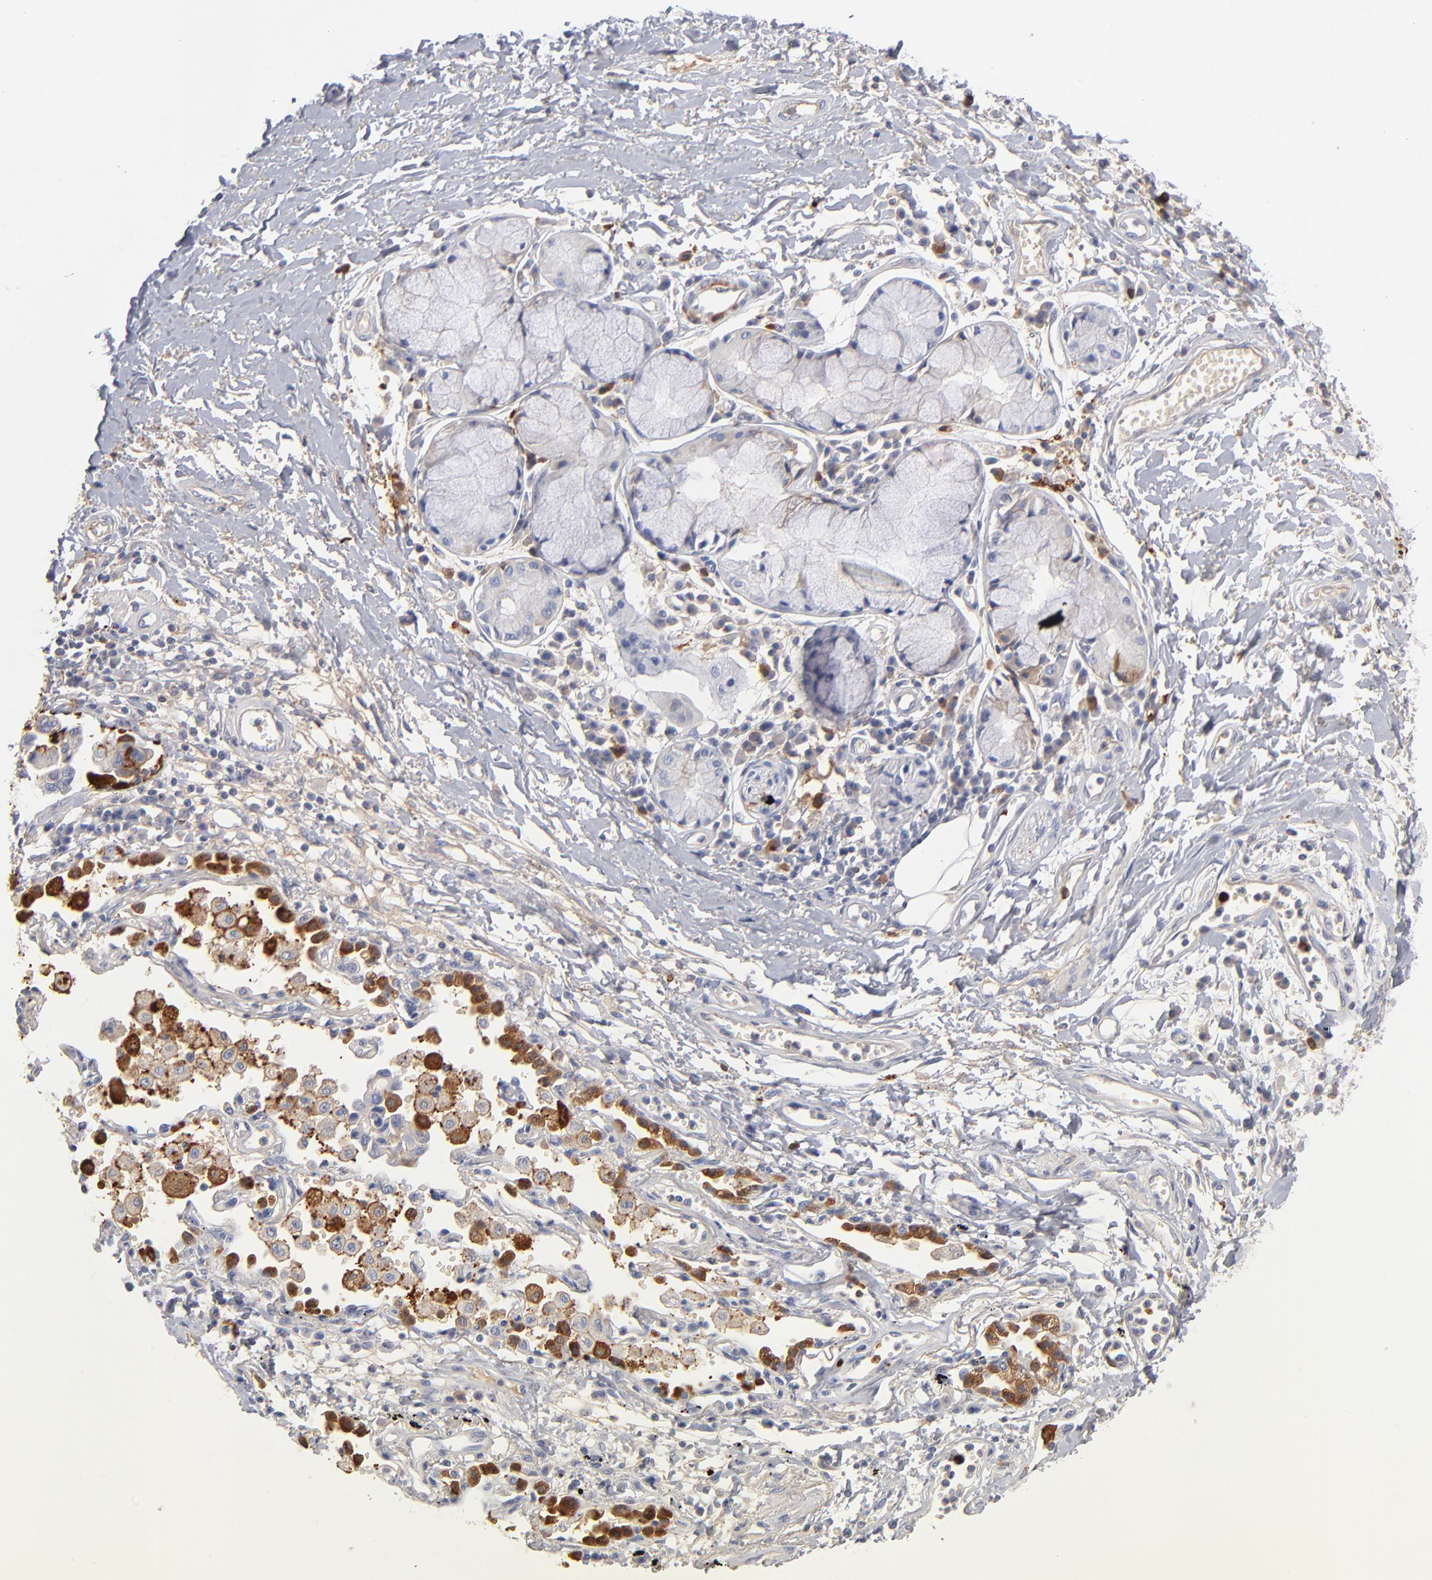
{"staining": {"intensity": "moderate", "quantity": "<25%", "location": "cytoplasmic/membranous"}, "tissue": "adipose tissue", "cell_type": "Adipocytes", "image_type": "normal", "snomed": [{"axis": "morphology", "description": "Normal tissue, NOS"}, {"axis": "morphology", "description": "Adenocarcinoma, NOS"}, {"axis": "topography", "description": "Cartilage tissue"}, {"axis": "topography", "description": "Bronchus"}, {"axis": "topography", "description": "Lung"}], "caption": "Immunohistochemical staining of unremarkable human adipose tissue demonstrates moderate cytoplasmic/membranous protein positivity in approximately <25% of adipocytes.", "gene": "APOH", "patient": {"sex": "female", "age": 67}}